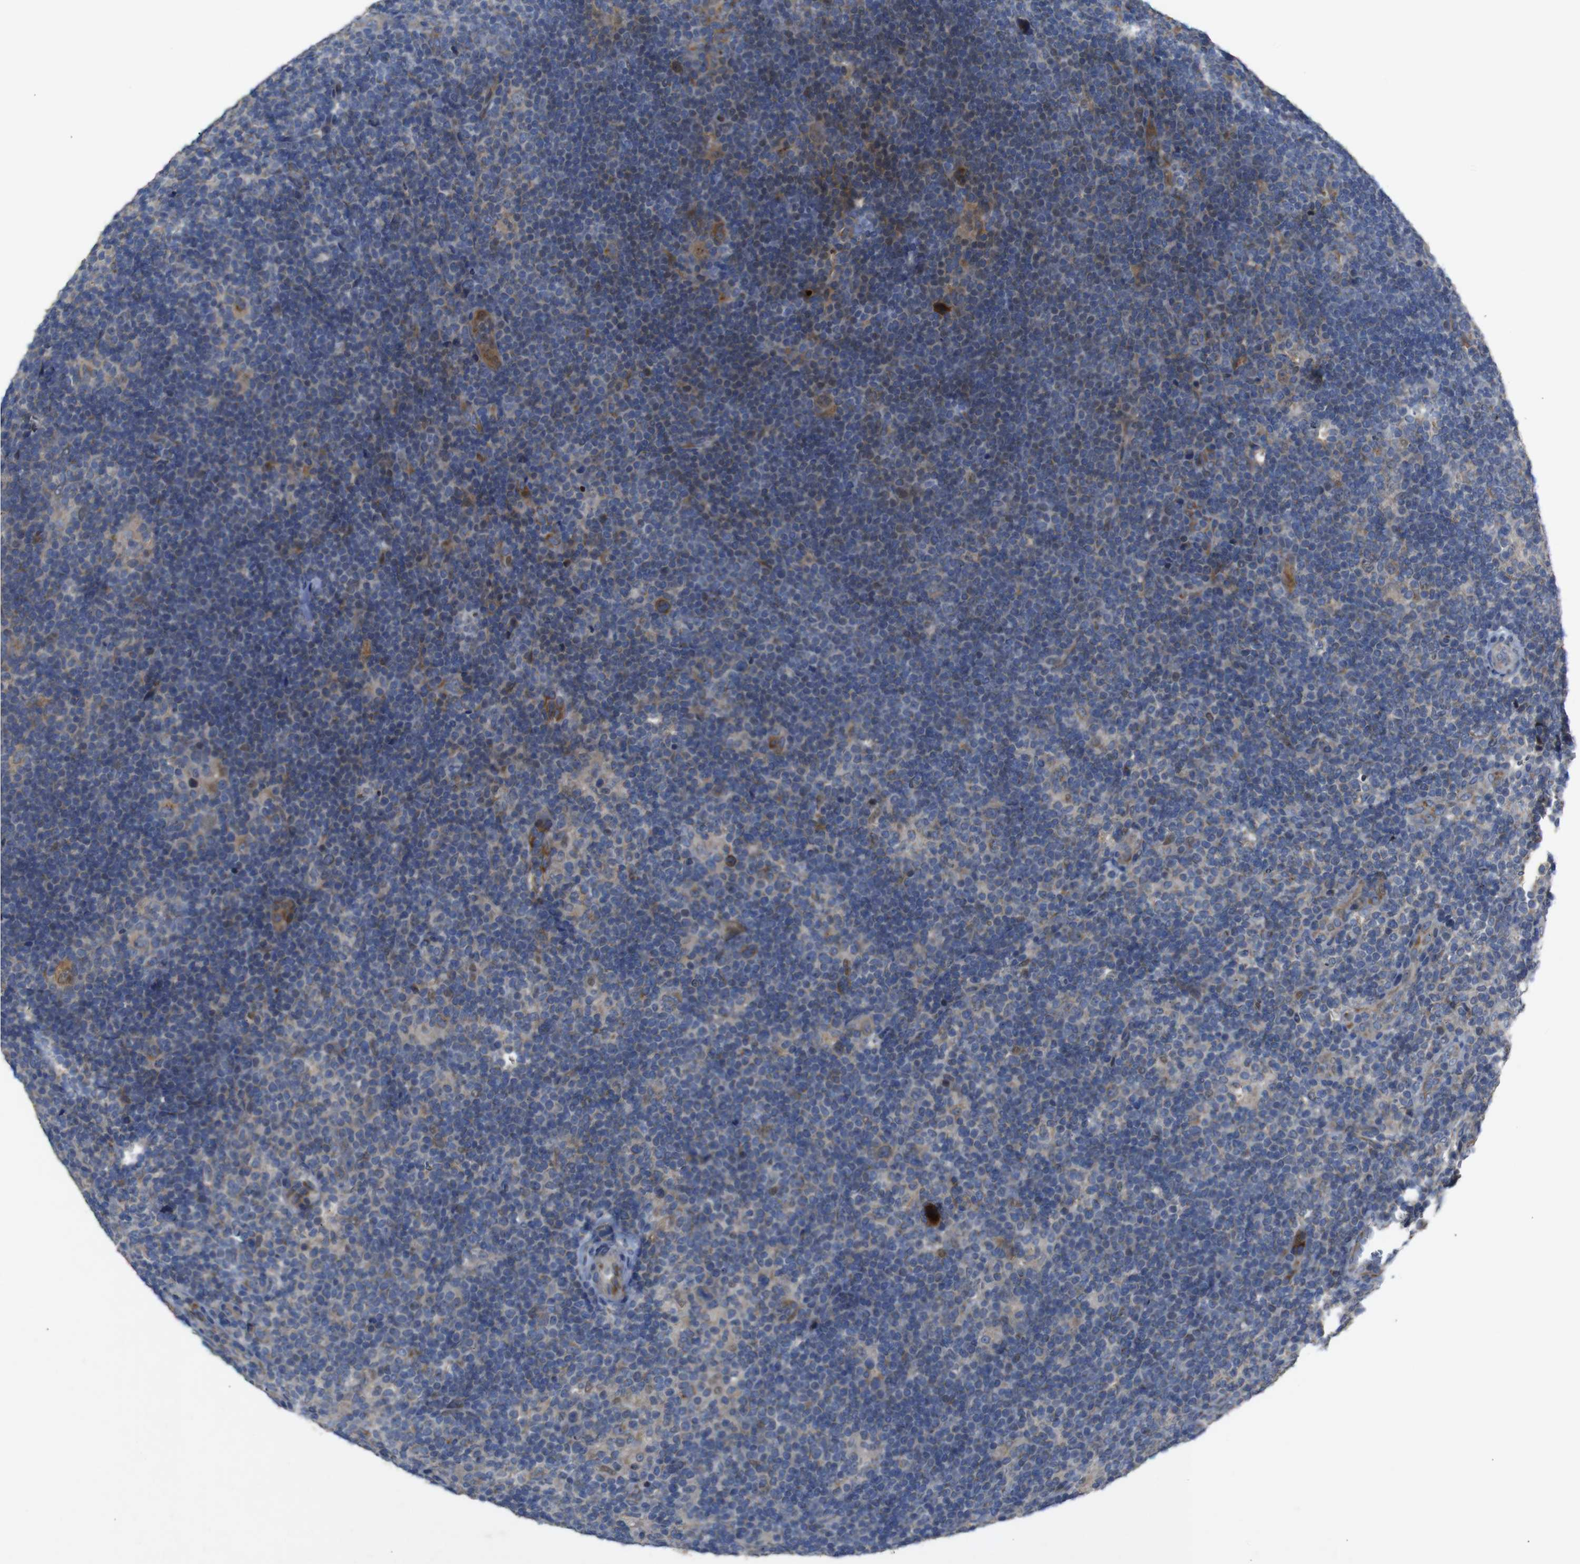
{"staining": {"intensity": "moderate", "quantity": ">75%", "location": "cytoplasmic/membranous"}, "tissue": "lymphoma", "cell_type": "Tumor cells", "image_type": "cancer", "snomed": [{"axis": "morphology", "description": "Hodgkin's disease, NOS"}, {"axis": "topography", "description": "Lymph node"}], "caption": "There is medium levels of moderate cytoplasmic/membranous expression in tumor cells of Hodgkin's disease, as demonstrated by immunohistochemical staining (brown color).", "gene": "CHST10", "patient": {"sex": "female", "age": 57}}